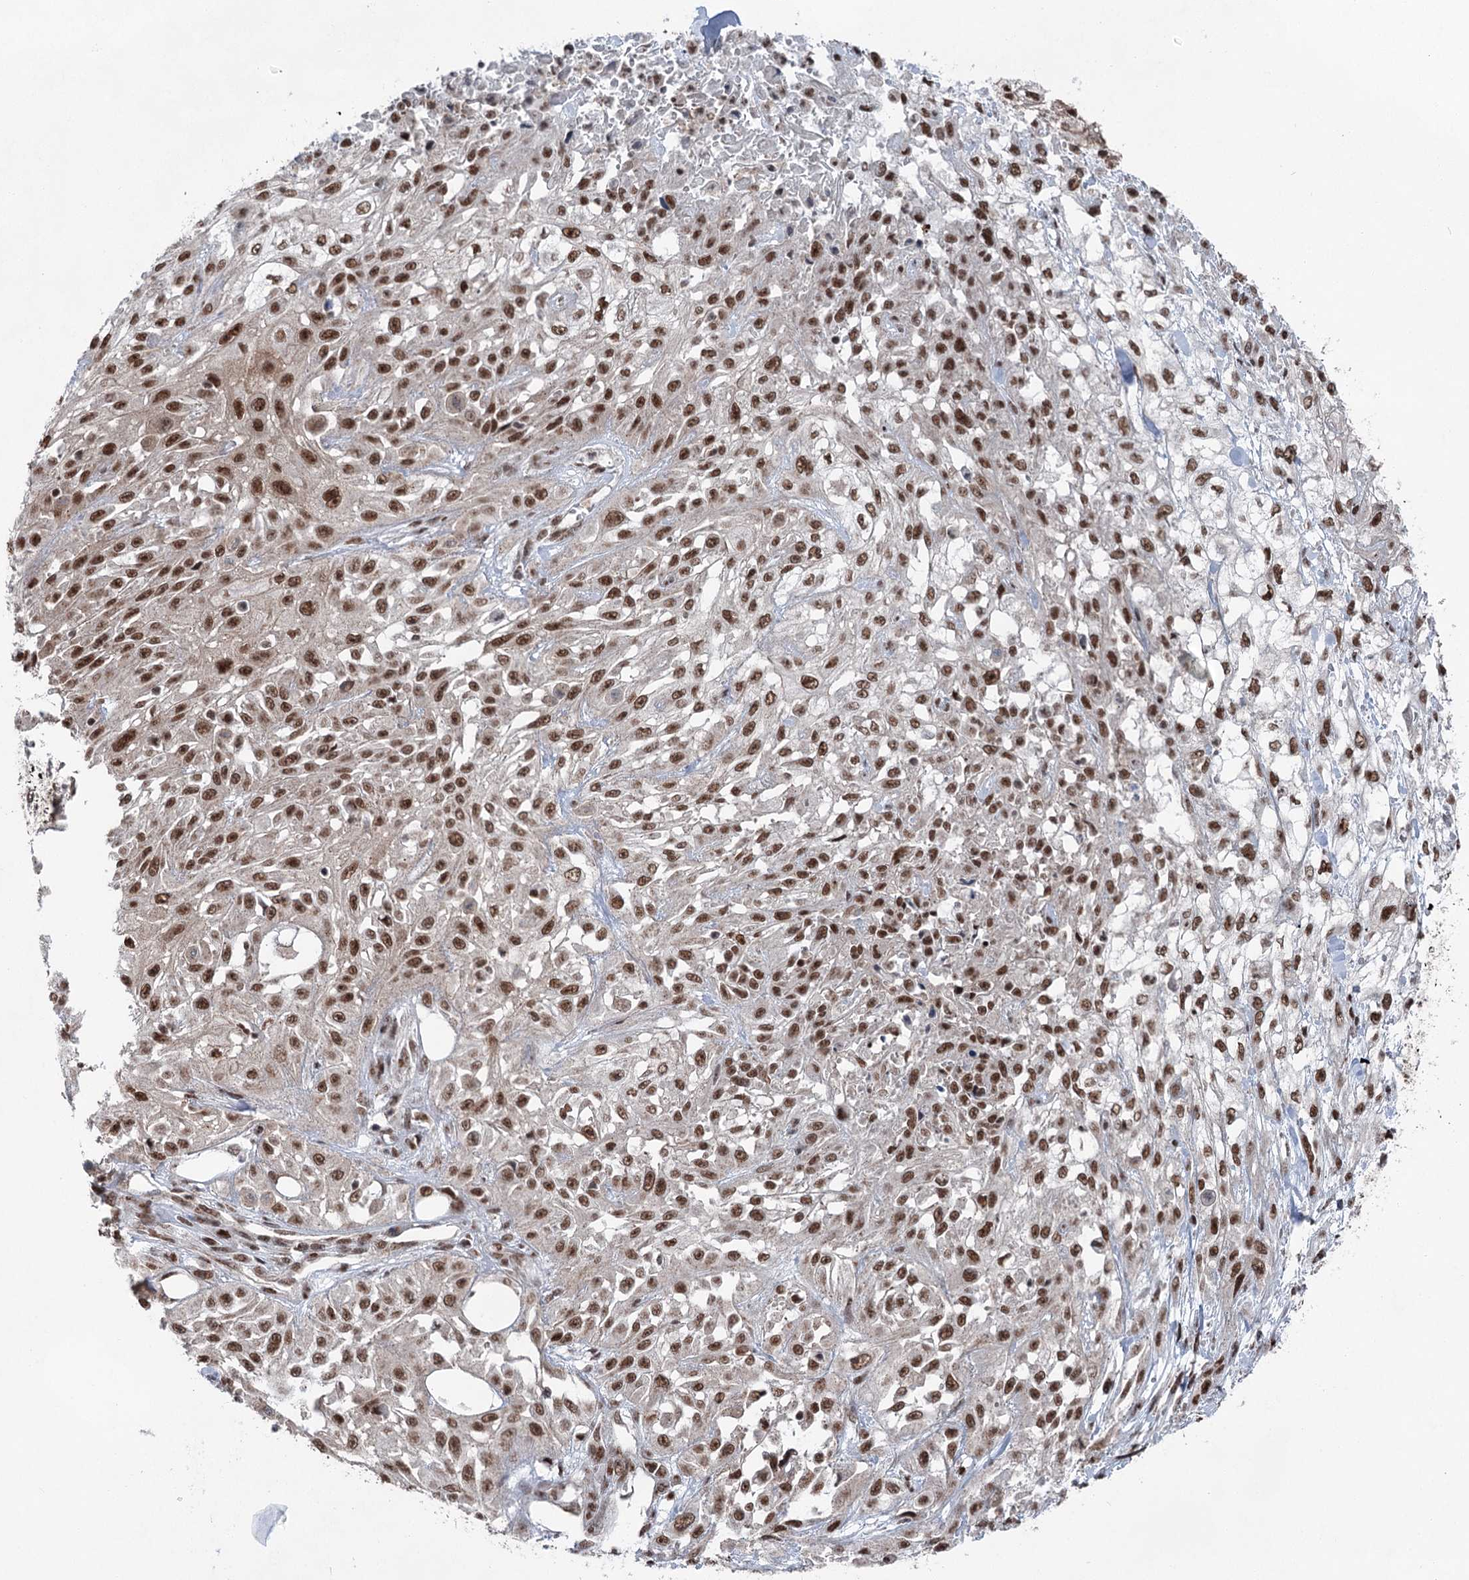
{"staining": {"intensity": "moderate", "quantity": ">75%", "location": "nuclear"}, "tissue": "skin cancer", "cell_type": "Tumor cells", "image_type": "cancer", "snomed": [{"axis": "morphology", "description": "Squamous cell carcinoma, NOS"}, {"axis": "morphology", "description": "Squamous cell carcinoma, metastatic, NOS"}, {"axis": "topography", "description": "Skin"}, {"axis": "topography", "description": "Lymph node"}], "caption": "Immunohistochemical staining of skin cancer (metastatic squamous cell carcinoma) shows medium levels of moderate nuclear protein expression in about >75% of tumor cells. (brown staining indicates protein expression, while blue staining denotes nuclei).", "gene": "ZCCHC8", "patient": {"sex": "male", "age": 75}}